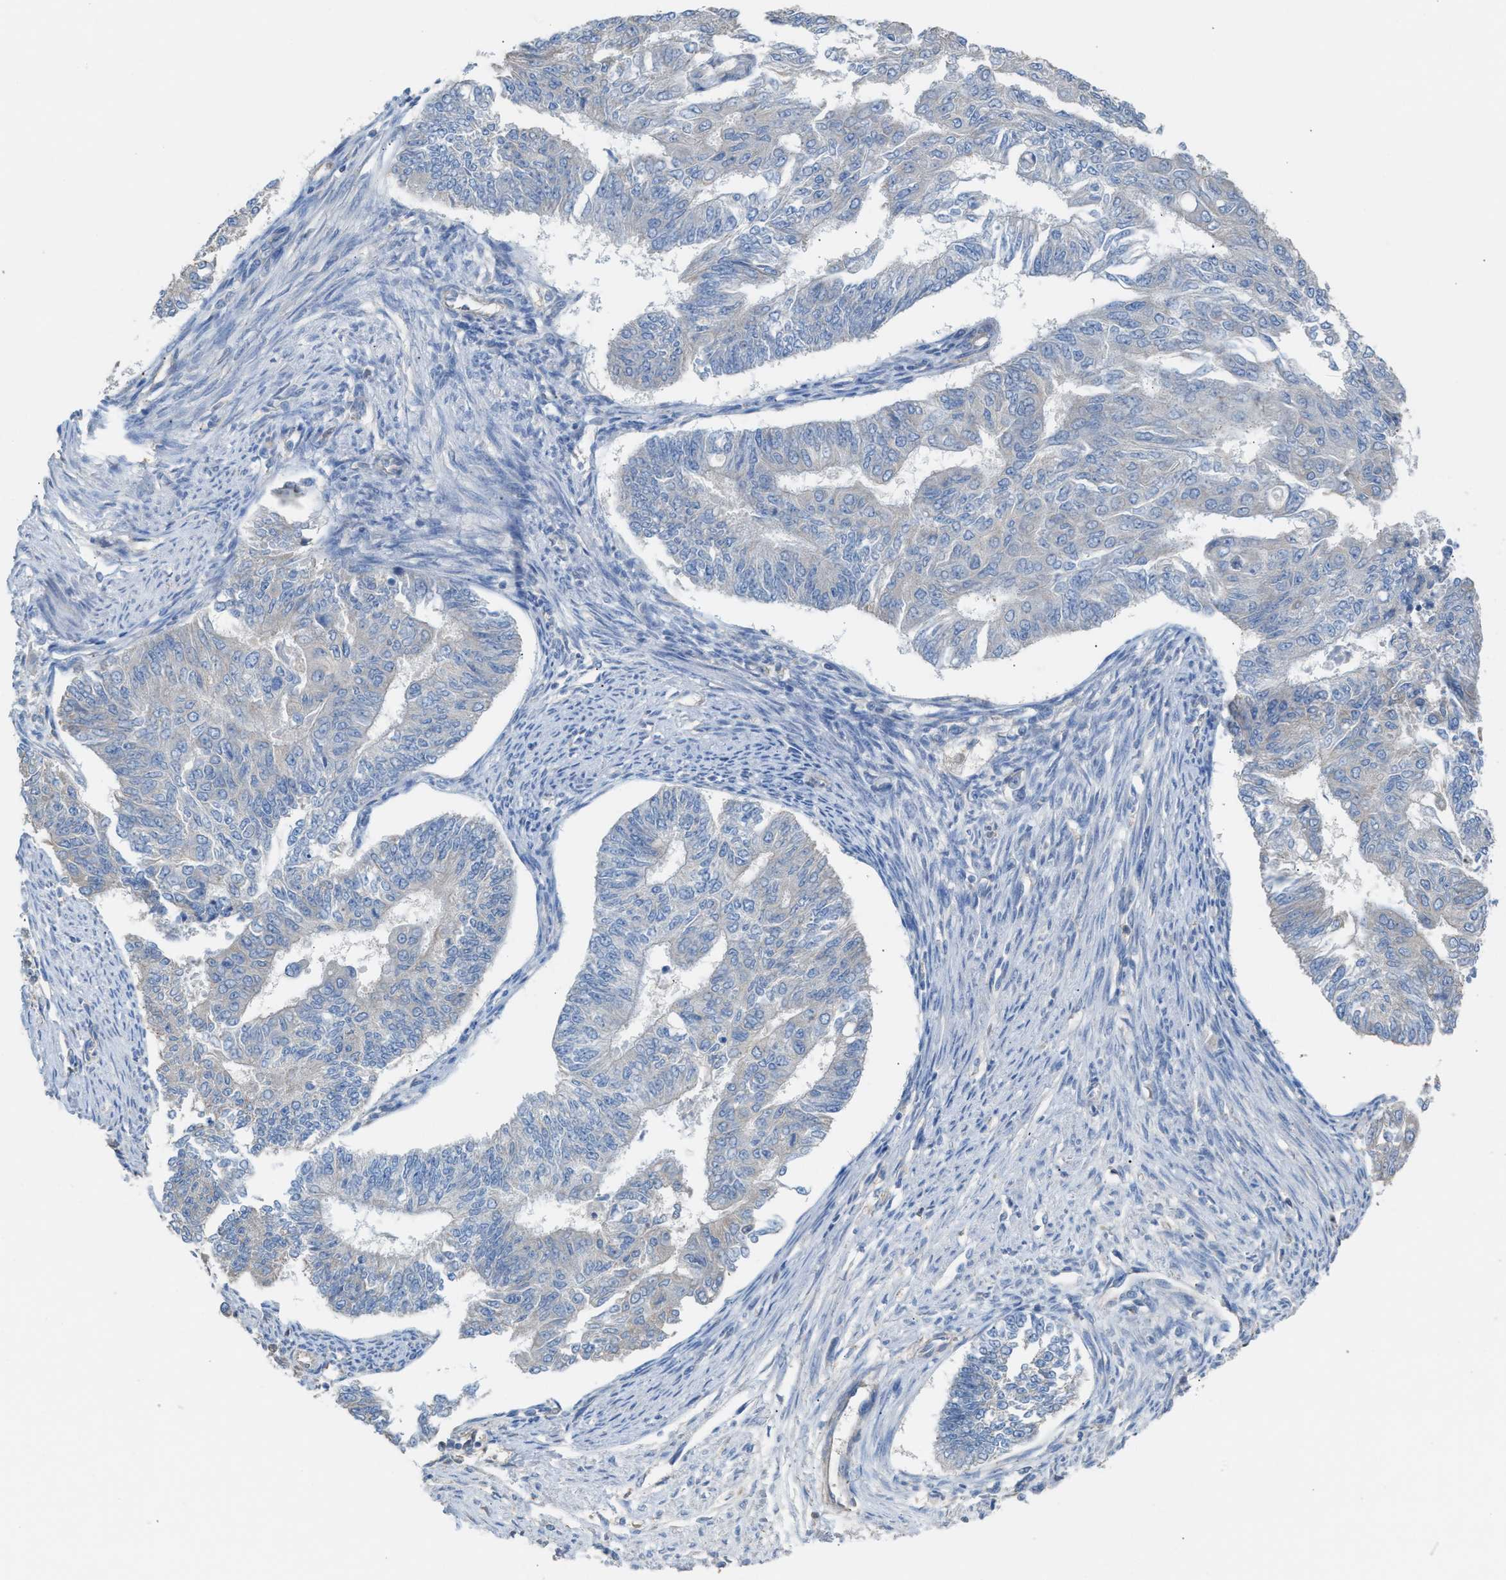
{"staining": {"intensity": "negative", "quantity": "none", "location": "none"}, "tissue": "endometrial cancer", "cell_type": "Tumor cells", "image_type": "cancer", "snomed": [{"axis": "morphology", "description": "Adenocarcinoma, NOS"}, {"axis": "topography", "description": "Endometrium"}], "caption": "IHC image of neoplastic tissue: human endometrial cancer stained with DAB shows no significant protein staining in tumor cells.", "gene": "NQO2", "patient": {"sex": "female", "age": 32}}